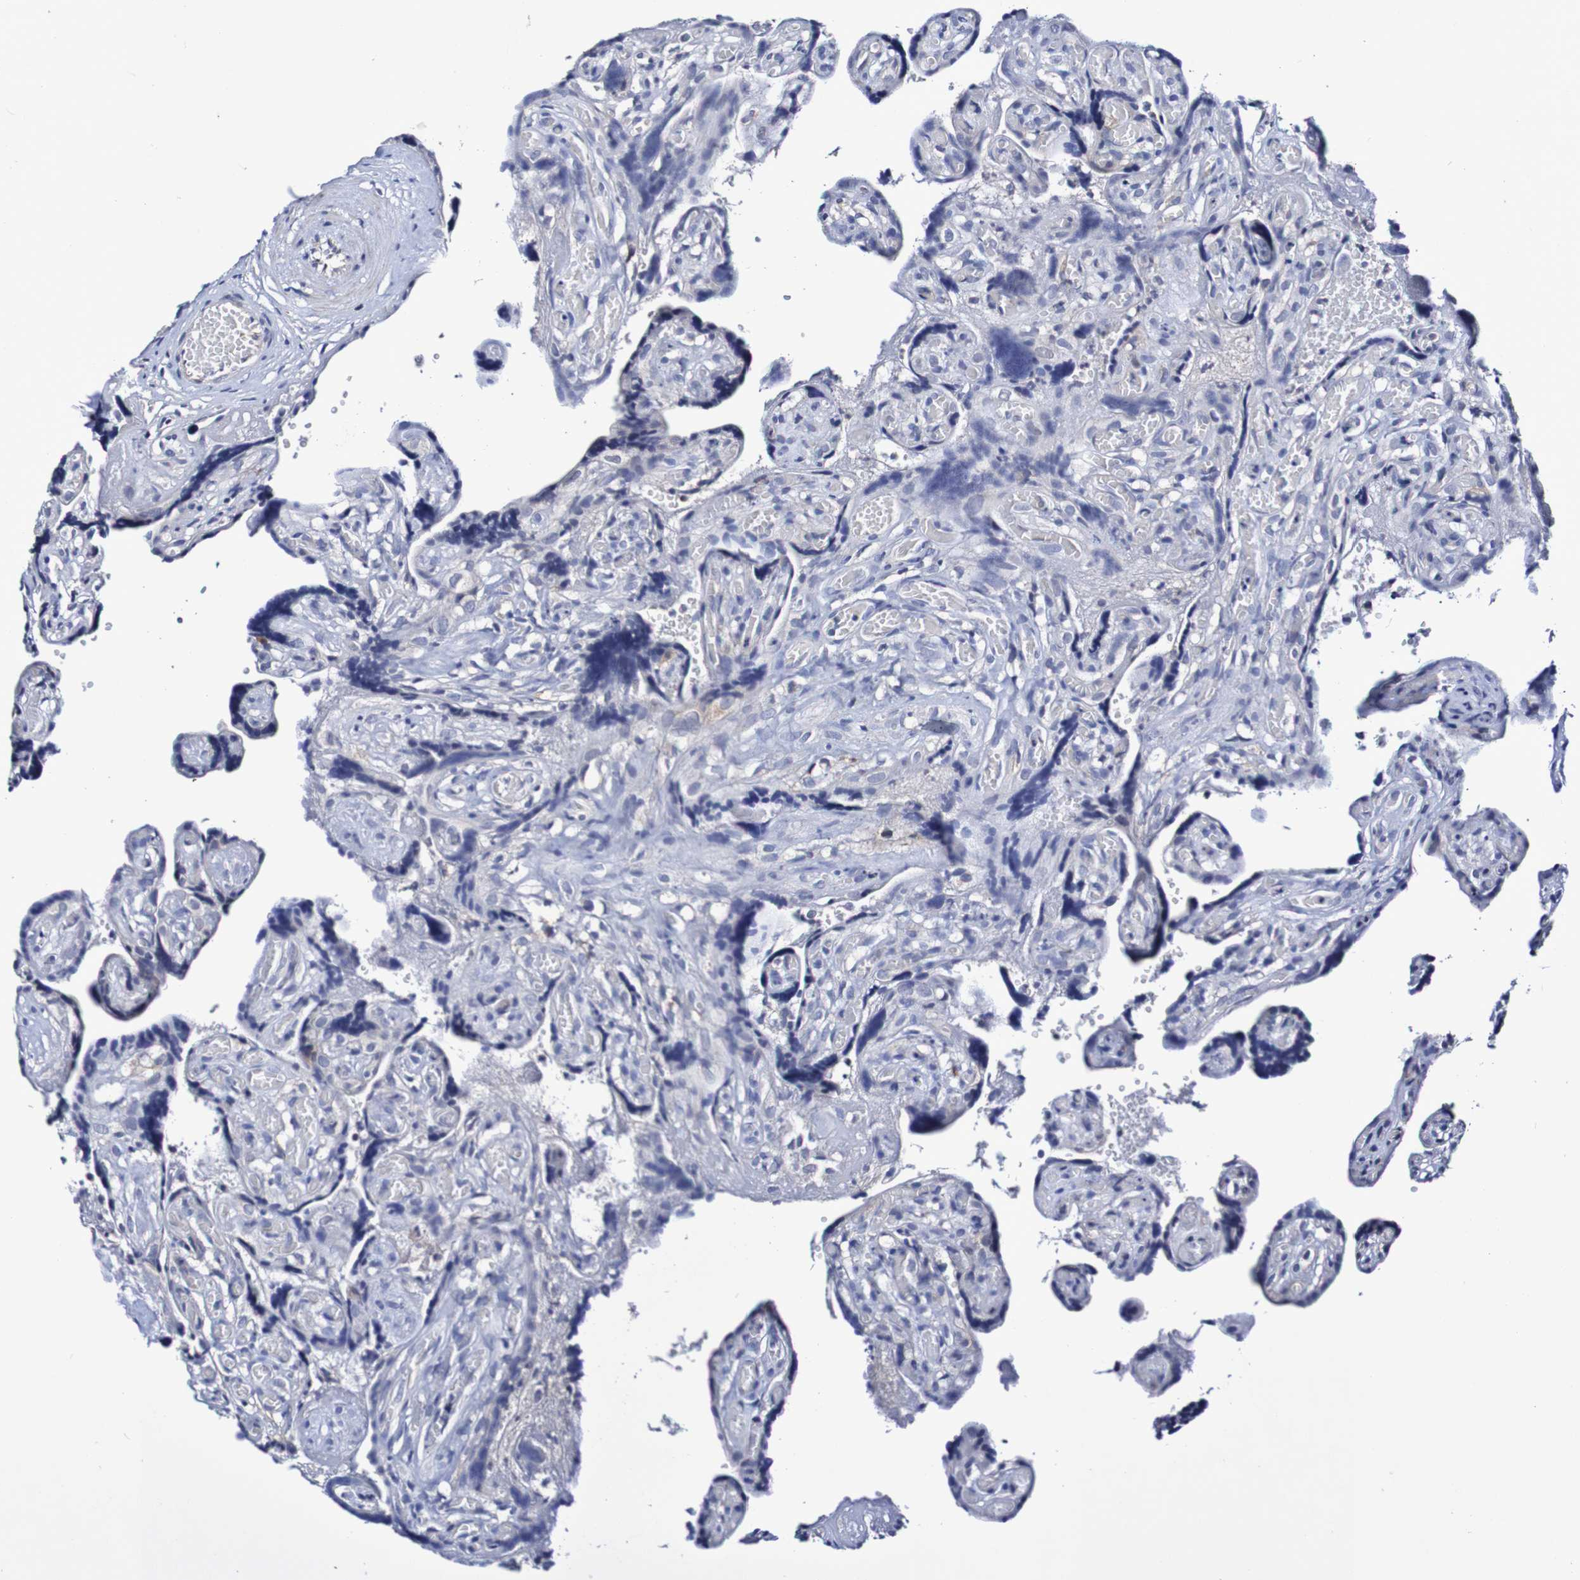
{"staining": {"intensity": "negative", "quantity": "none", "location": "none"}, "tissue": "placenta", "cell_type": "Decidual cells", "image_type": "normal", "snomed": [{"axis": "morphology", "description": "Normal tissue, NOS"}, {"axis": "topography", "description": "Placenta"}], "caption": "Immunohistochemistry (IHC) micrograph of benign placenta: placenta stained with DAB demonstrates no significant protein positivity in decidual cells.", "gene": "ACVR1C", "patient": {"sex": "female", "age": 30}}